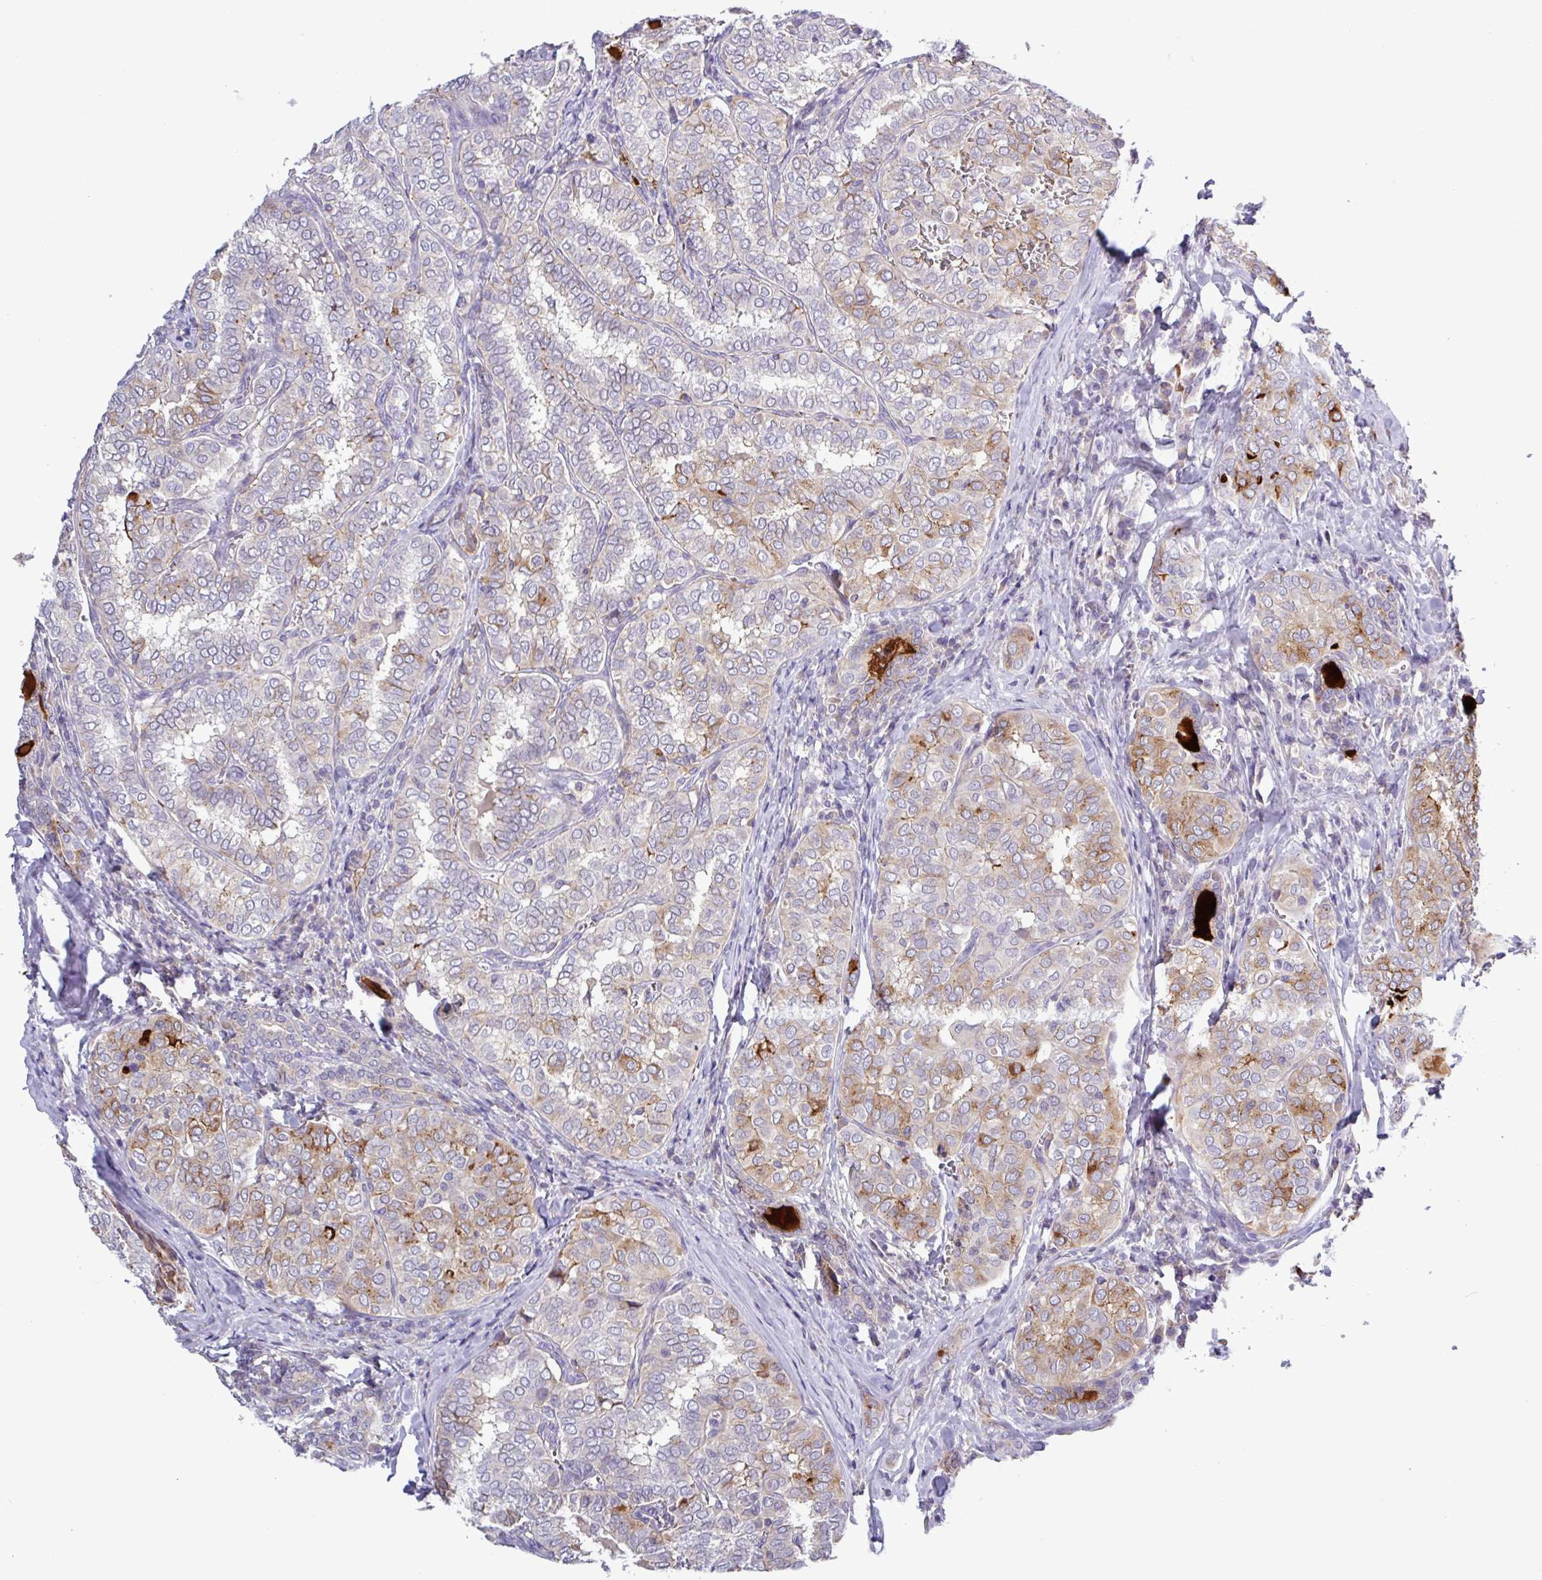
{"staining": {"intensity": "moderate", "quantity": "<25%", "location": "cytoplasmic/membranous"}, "tissue": "thyroid cancer", "cell_type": "Tumor cells", "image_type": "cancer", "snomed": [{"axis": "morphology", "description": "Papillary adenocarcinoma, NOS"}, {"axis": "topography", "description": "Thyroid gland"}], "caption": "Immunohistochemical staining of thyroid cancer (papillary adenocarcinoma) reveals low levels of moderate cytoplasmic/membranous protein expression in about <25% of tumor cells. (DAB = brown stain, brightfield microscopy at high magnification).", "gene": "SFTPB", "patient": {"sex": "female", "age": 30}}